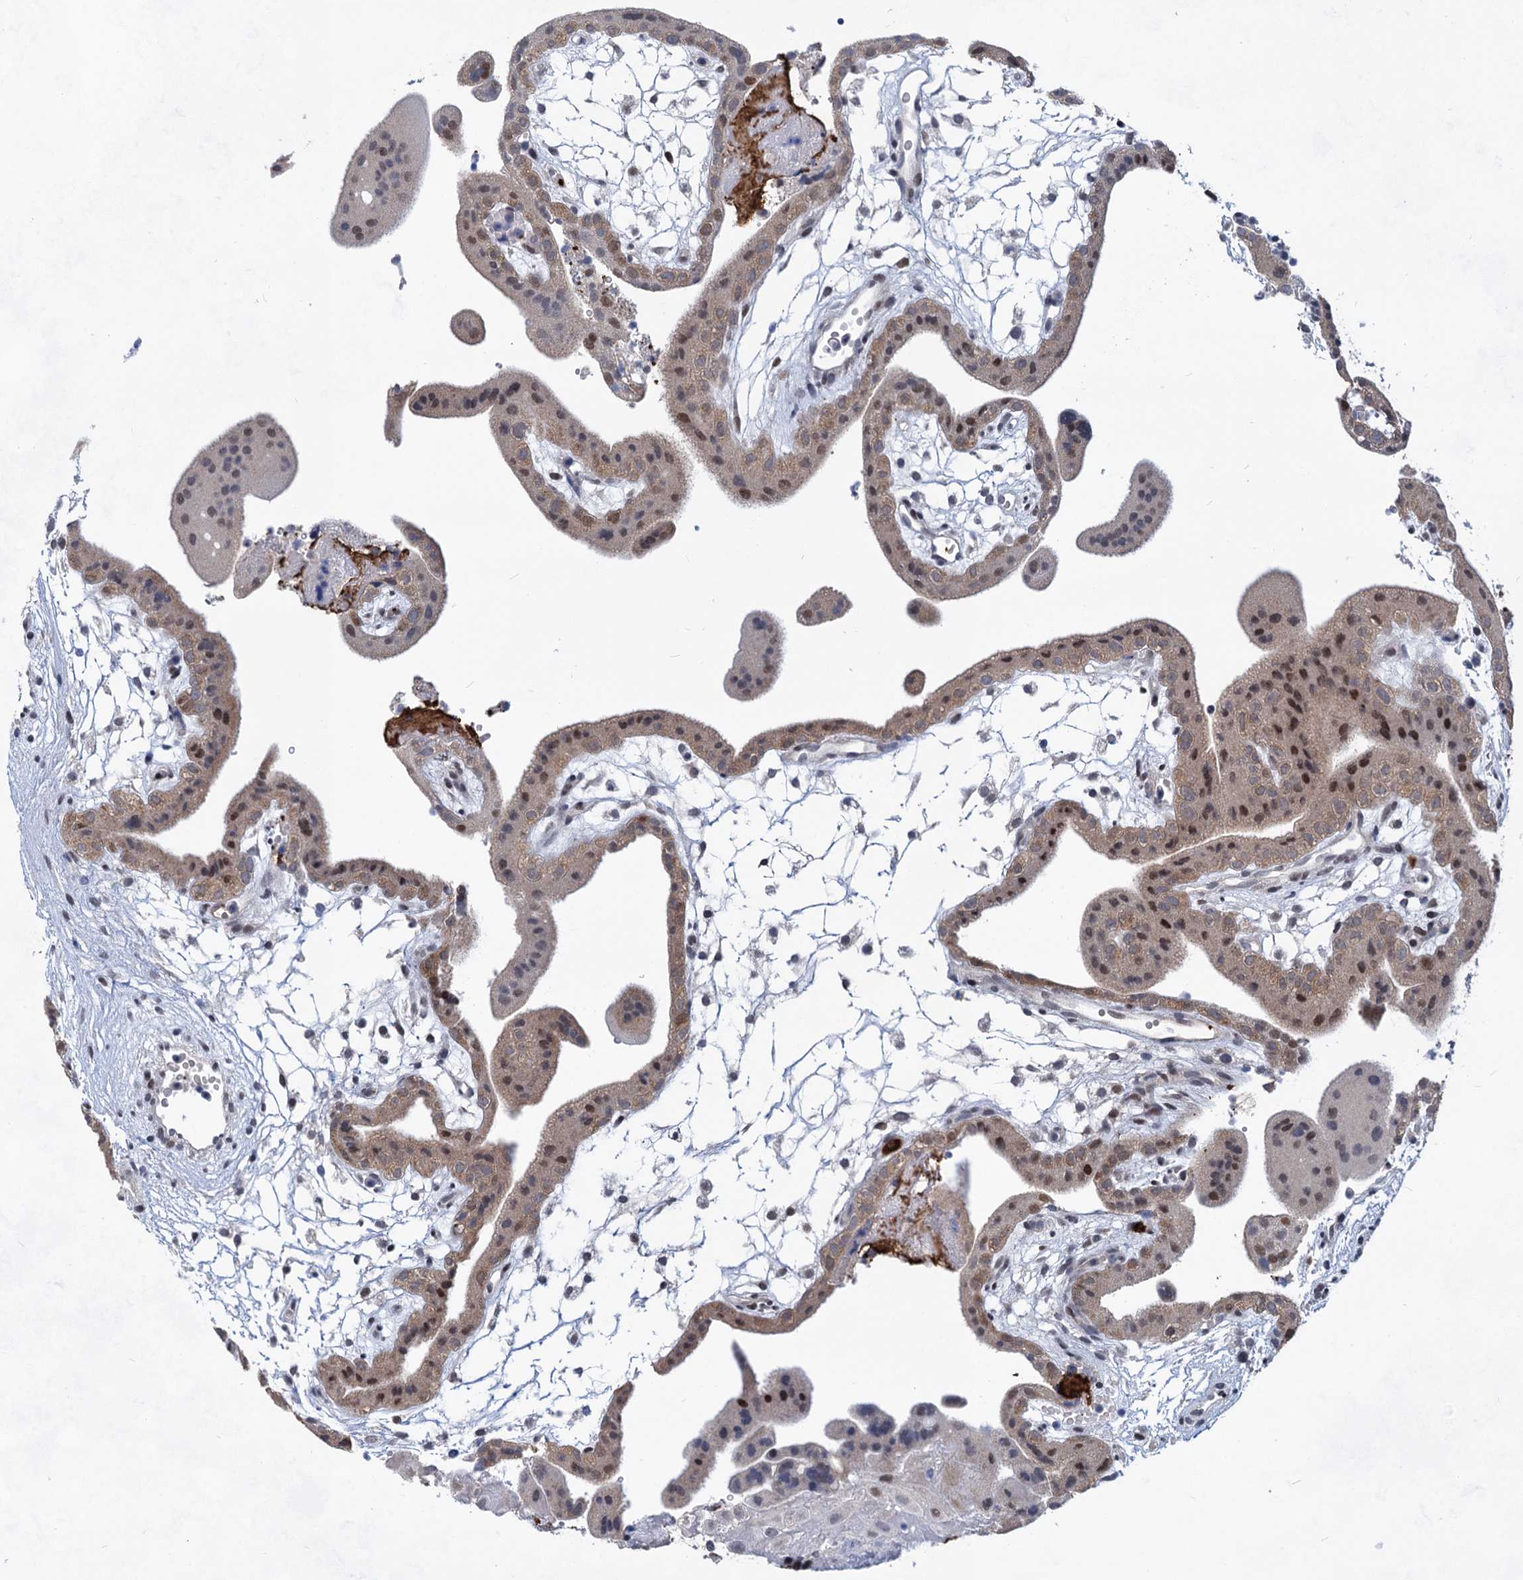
{"staining": {"intensity": "negative", "quantity": "none", "location": "none"}, "tissue": "placenta", "cell_type": "Decidual cells", "image_type": "normal", "snomed": [{"axis": "morphology", "description": "Normal tissue, NOS"}, {"axis": "topography", "description": "Placenta"}], "caption": "This is an IHC image of normal human placenta. There is no staining in decidual cells.", "gene": "MON2", "patient": {"sex": "female", "age": 18}}